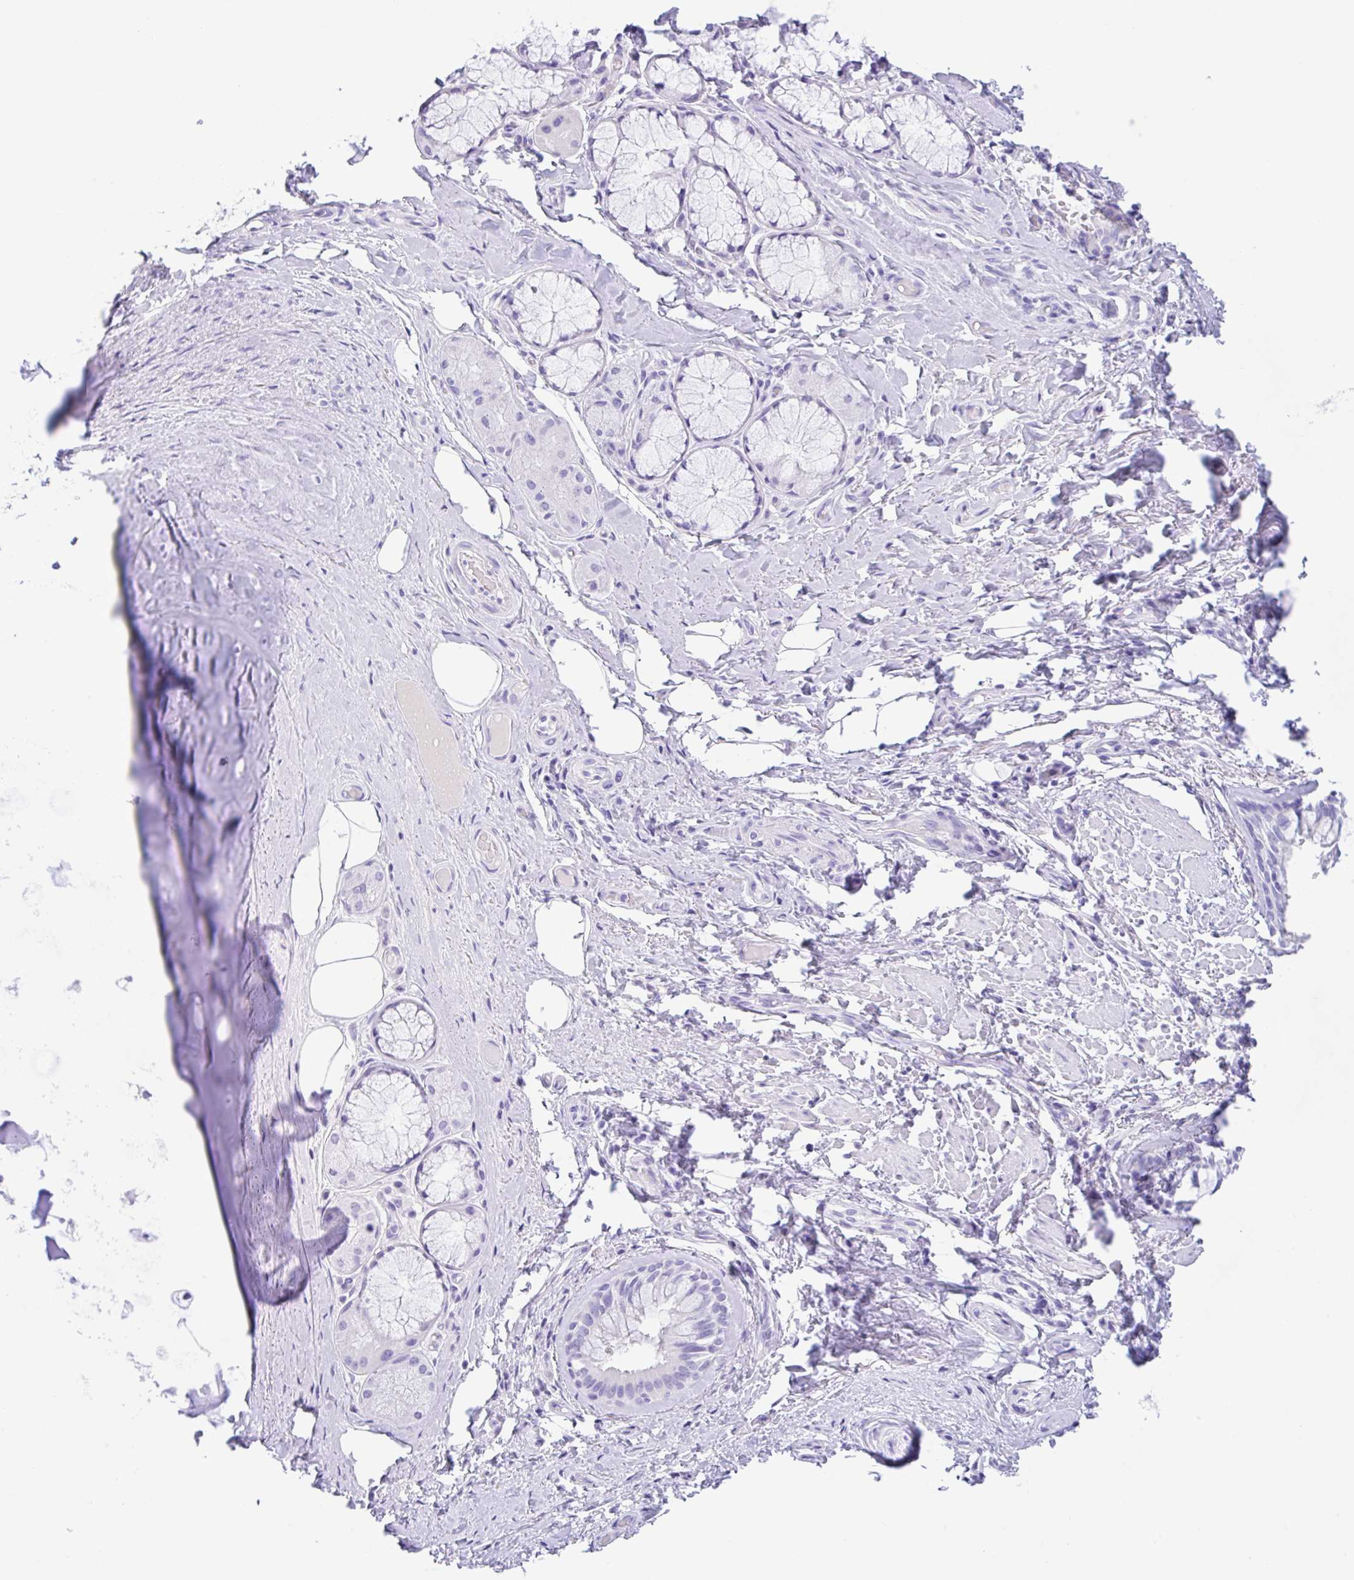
{"staining": {"intensity": "negative", "quantity": "none", "location": "none"}, "tissue": "adipose tissue", "cell_type": "Adipocytes", "image_type": "normal", "snomed": [{"axis": "morphology", "description": "Normal tissue, NOS"}, {"axis": "topography", "description": "Cartilage tissue"}, {"axis": "topography", "description": "Bronchus"}], "caption": "The photomicrograph shows no staining of adipocytes in normal adipose tissue.", "gene": "CPA1", "patient": {"sex": "male", "age": 64}}